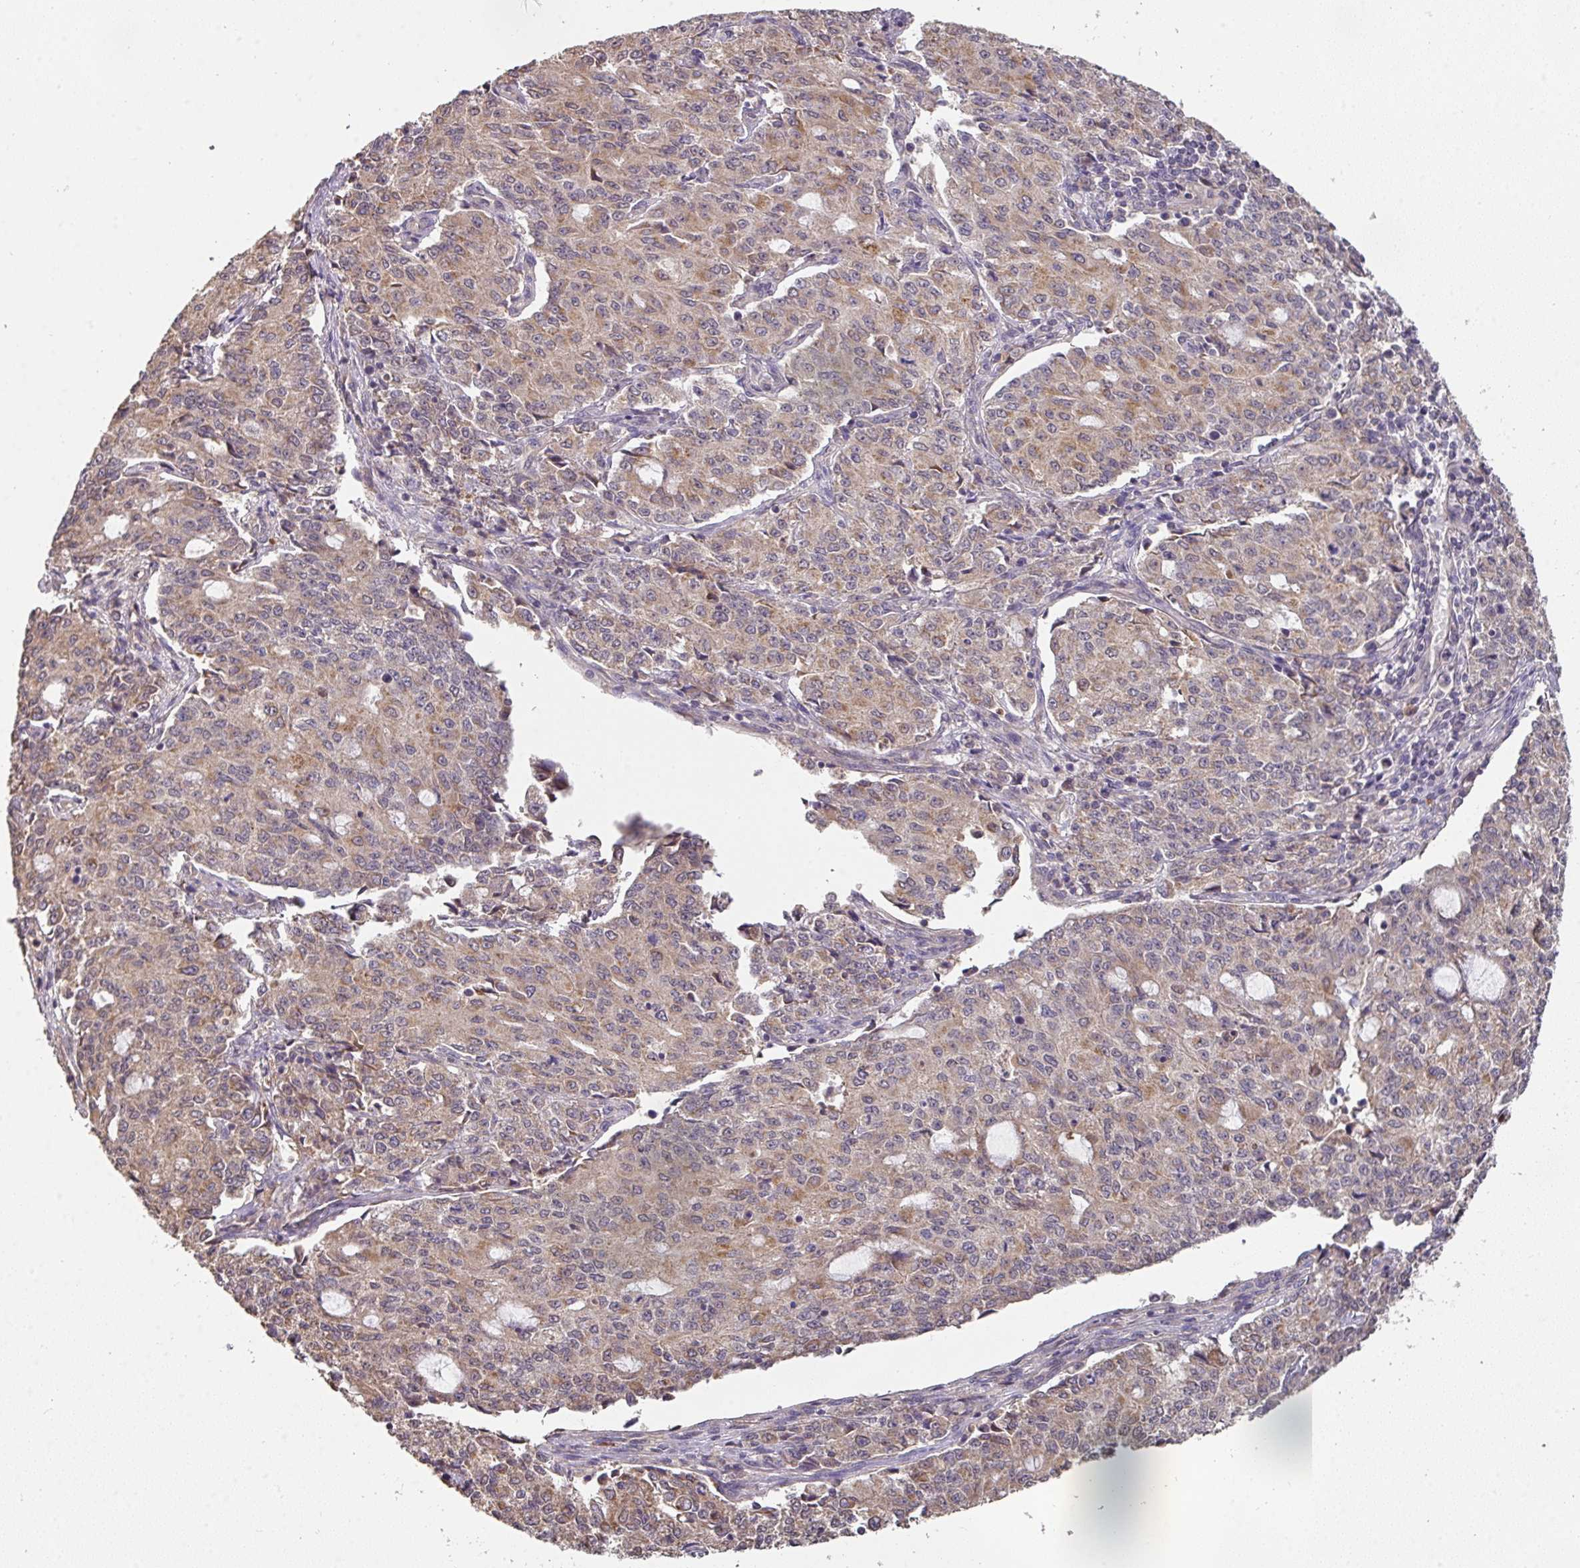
{"staining": {"intensity": "weak", "quantity": ">75%", "location": "cytoplasmic/membranous"}, "tissue": "endometrial cancer", "cell_type": "Tumor cells", "image_type": "cancer", "snomed": [{"axis": "morphology", "description": "Adenocarcinoma, NOS"}, {"axis": "topography", "description": "Endometrium"}], "caption": "This is an image of immunohistochemistry staining of endometrial adenocarcinoma, which shows weak expression in the cytoplasmic/membranous of tumor cells.", "gene": "ACVR2B", "patient": {"sex": "female", "age": 50}}